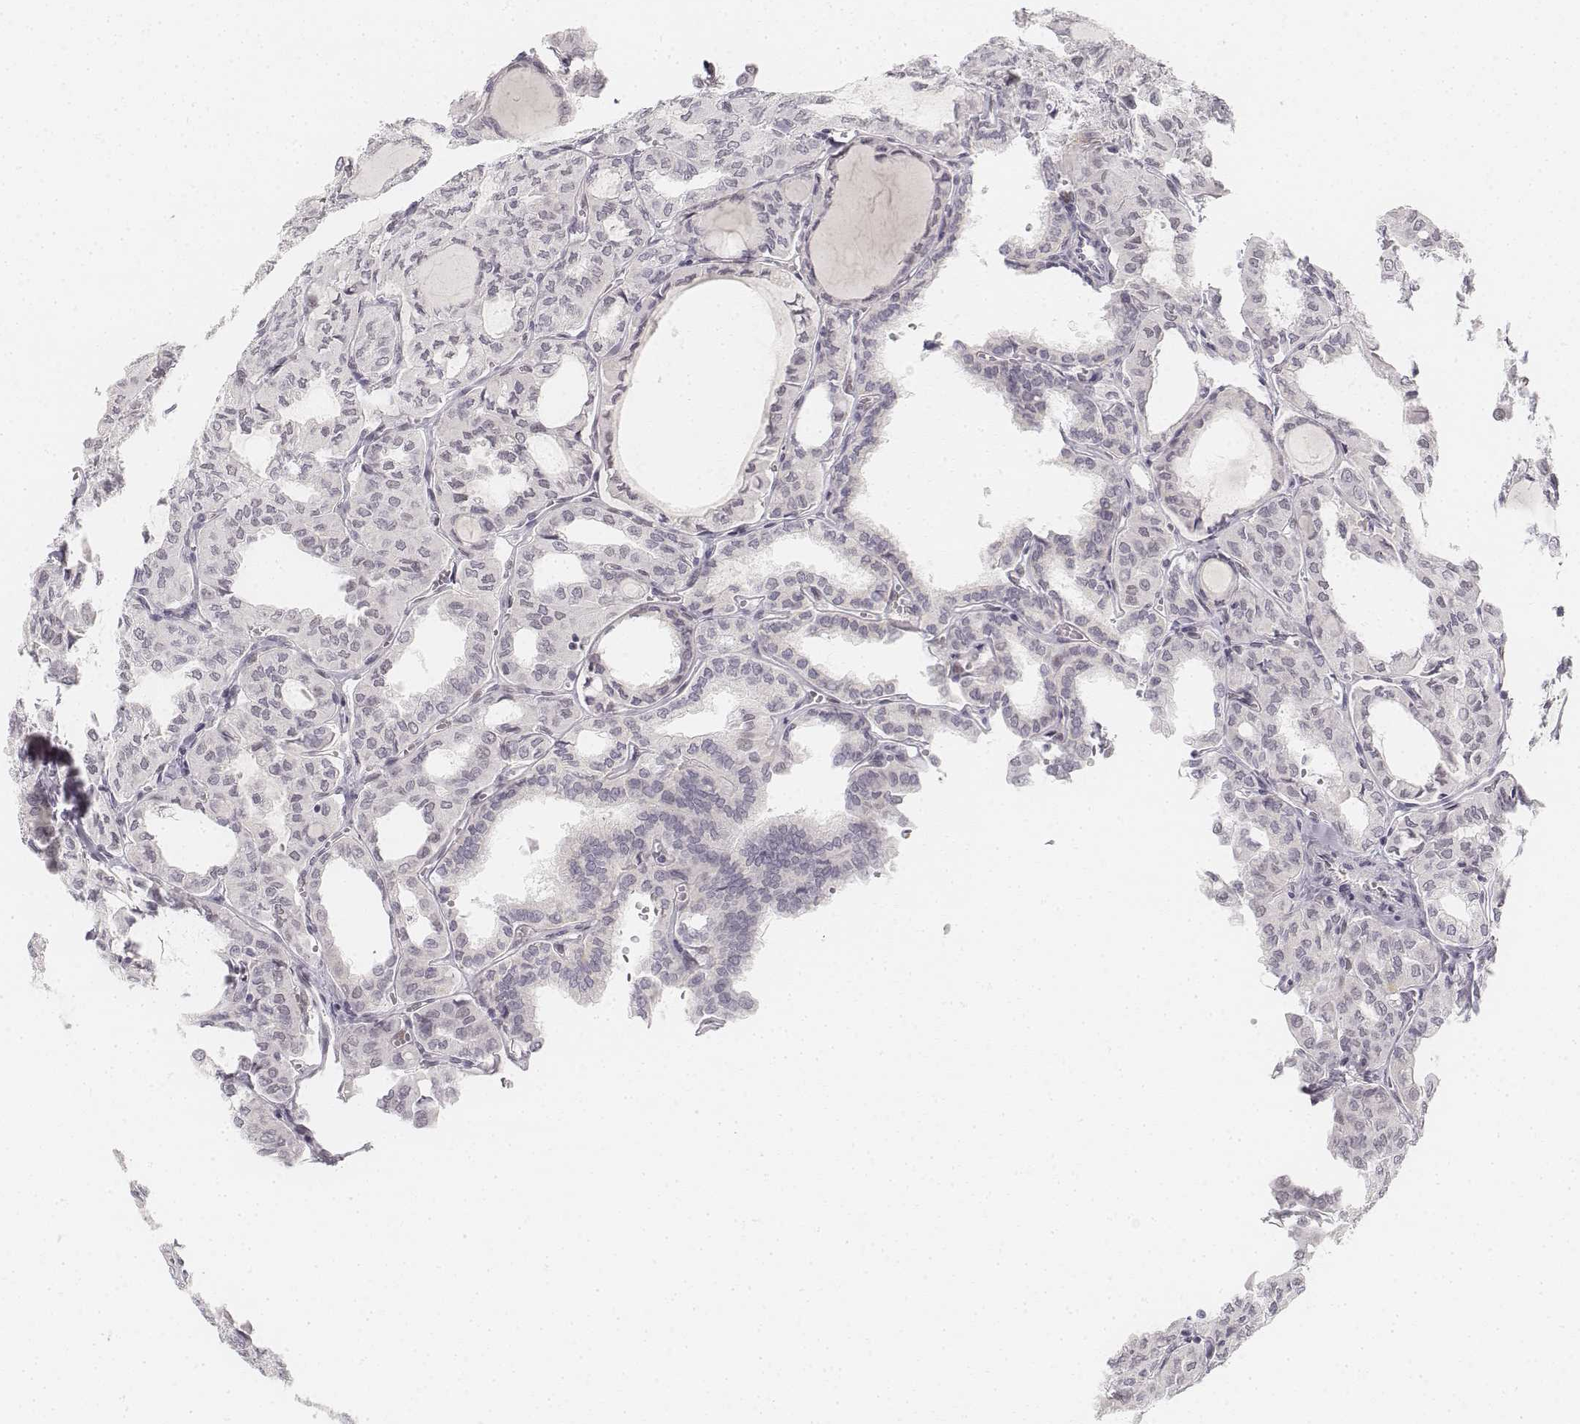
{"staining": {"intensity": "negative", "quantity": "none", "location": "none"}, "tissue": "thyroid cancer", "cell_type": "Tumor cells", "image_type": "cancer", "snomed": [{"axis": "morphology", "description": "Papillary adenocarcinoma, NOS"}, {"axis": "topography", "description": "Thyroid gland"}], "caption": "Photomicrograph shows no protein expression in tumor cells of thyroid cancer tissue.", "gene": "KRTAP2-1", "patient": {"sex": "male", "age": 20}}